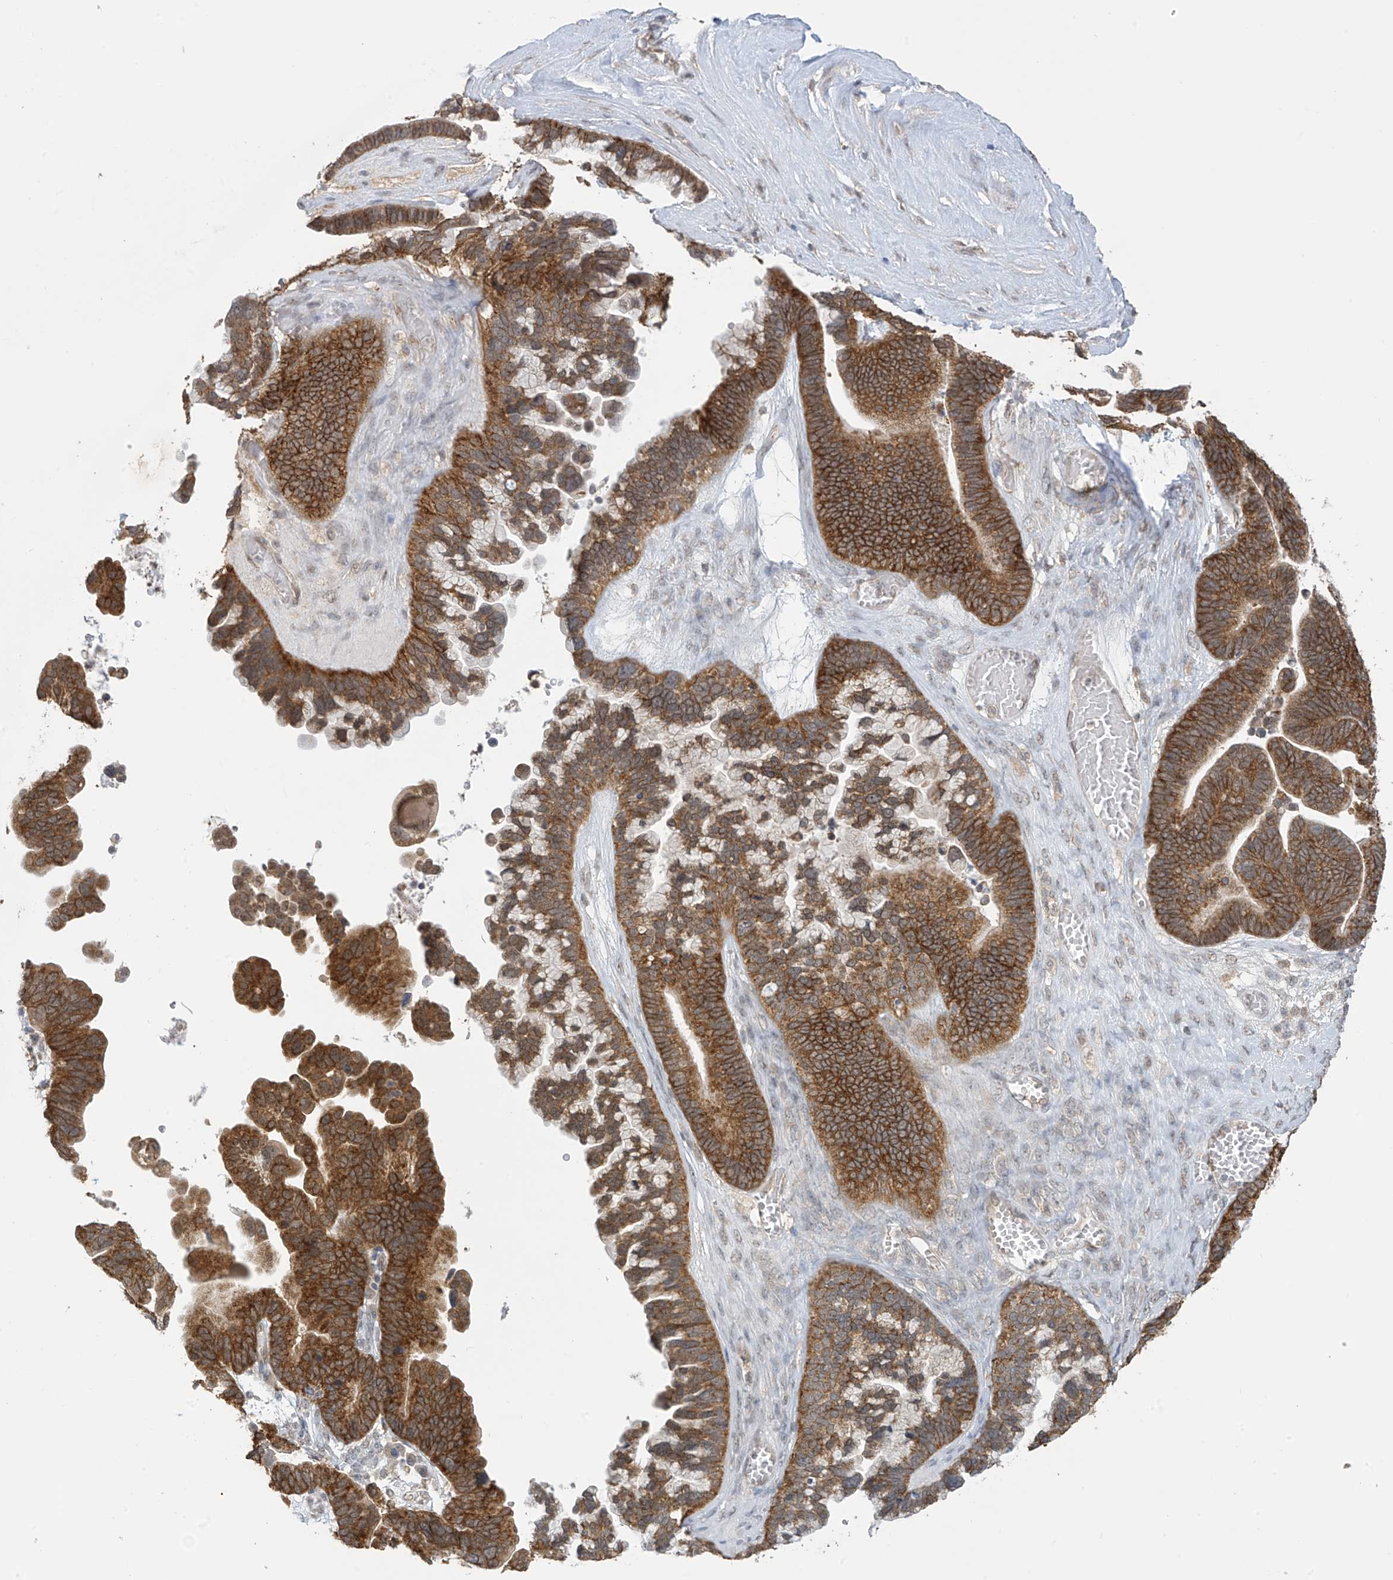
{"staining": {"intensity": "strong", "quantity": ">75%", "location": "cytoplasmic/membranous"}, "tissue": "ovarian cancer", "cell_type": "Tumor cells", "image_type": "cancer", "snomed": [{"axis": "morphology", "description": "Cystadenocarcinoma, serous, NOS"}, {"axis": "topography", "description": "Ovary"}], "caption": "Protein analysis of ovarian serous cystadenocarcinoma tissue reveals strong cytoplasmic/membranous staining in about >75% of tumor cells. The staining was performed using DAB to visualize the protein expression in brown, while the nuclei were stained in blue with hematoxylin (Magnification: 20x).", "gene": "KIAA1522", "patient": {"sex": "female", "age": 56}}